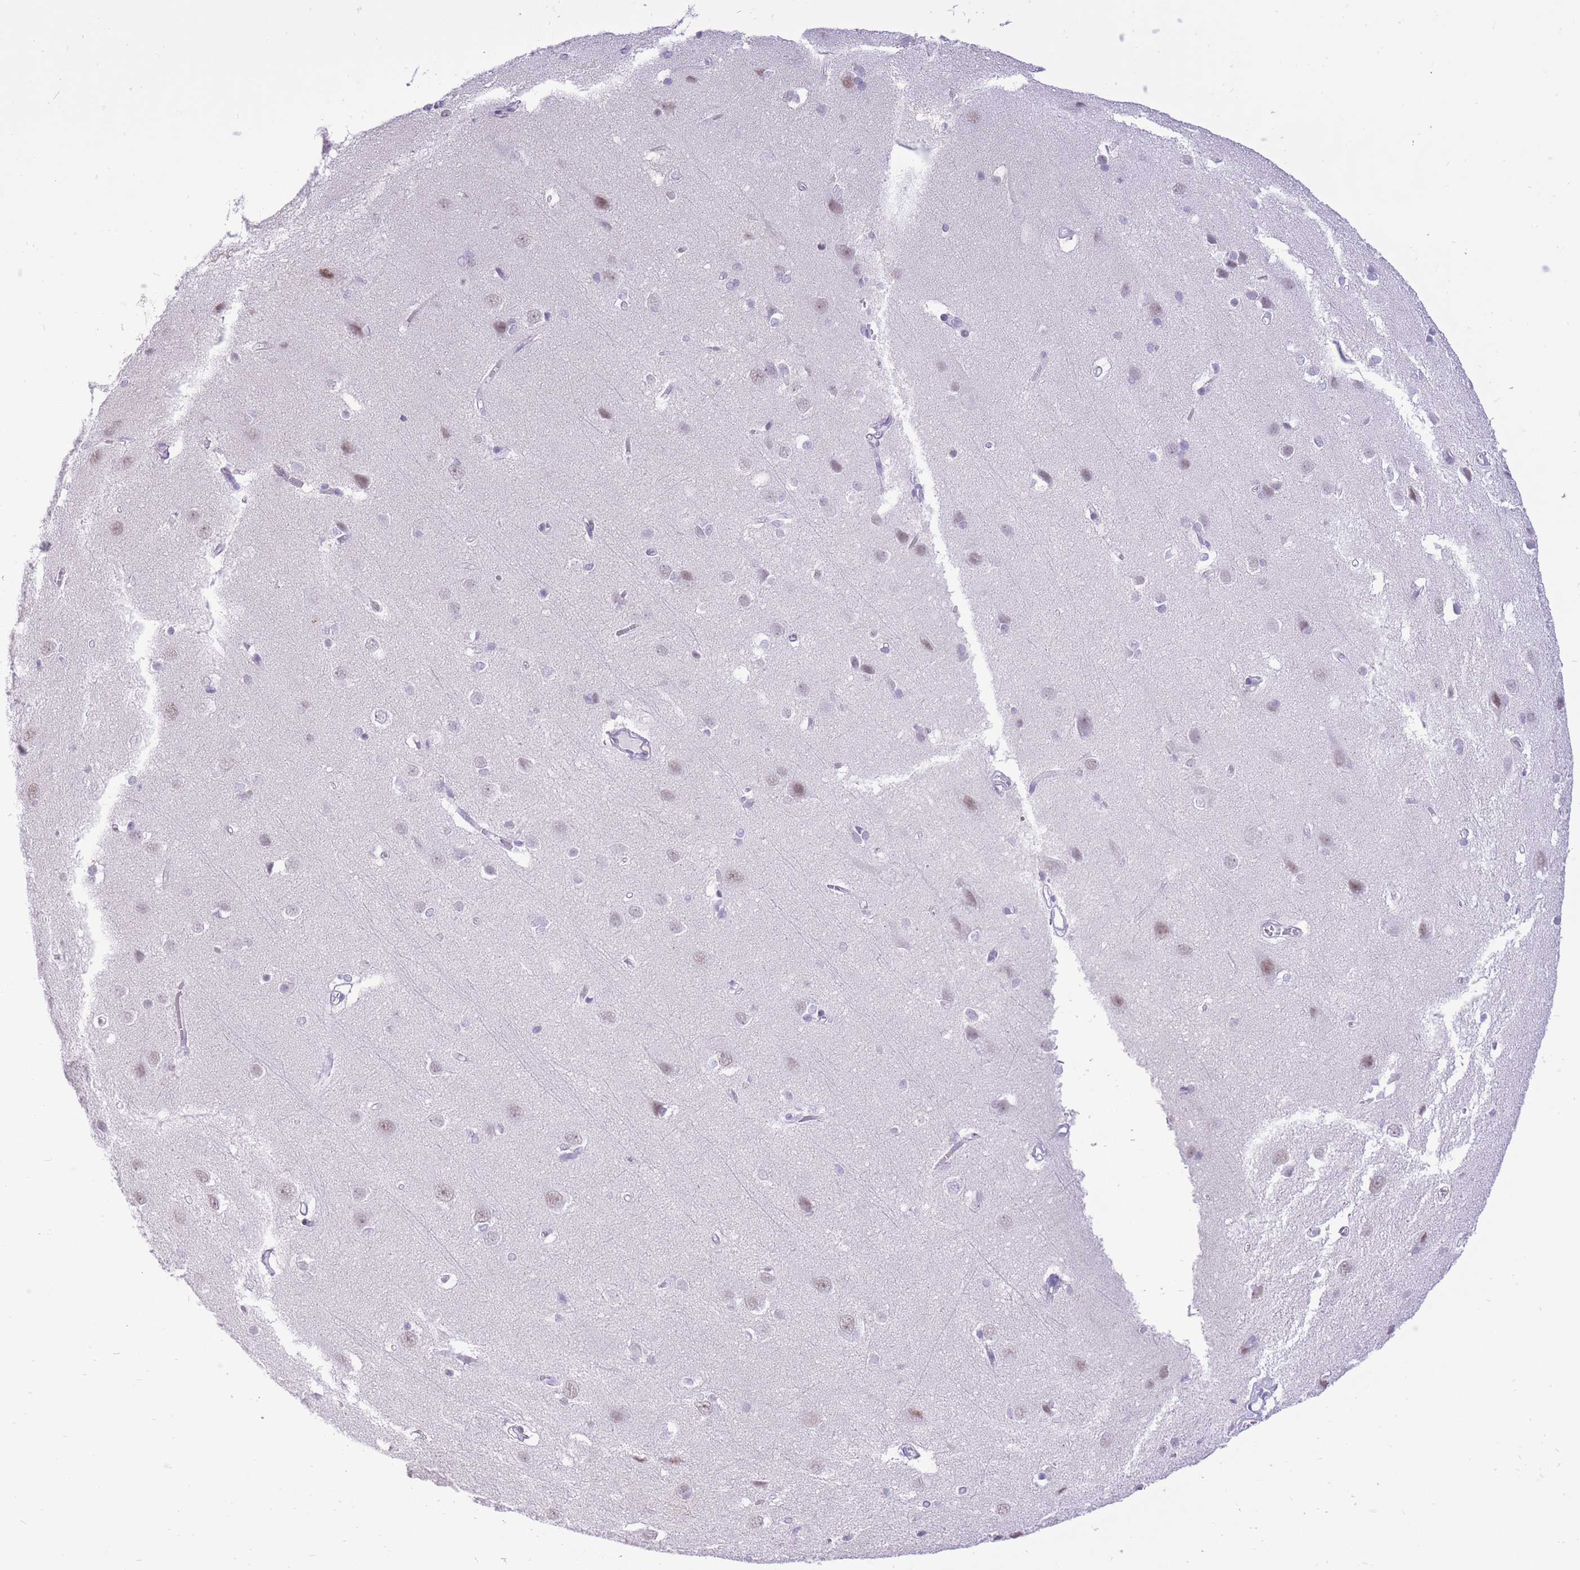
{"staining": {"intensity": "negative", "quantity": "none", "location": "none"}, "tissue": "cerebral cortex", "cell_type": "Endothelial cells", "image_type": "normal", "snomed": [{"axis": "morphology", "description": "Normal tissue, NOS"}, {"axis": "topography", "description": "Cerebral cortex"}], "caption": "Endothelial cells are negative for protein expression in benign human cerebral cortex. (DAB immunohistochemistry (IHC) visualized using brightfield microscopy, high magnification).", "gene": "MEIS3", "patient": {"sex": "male", "age": 37}}